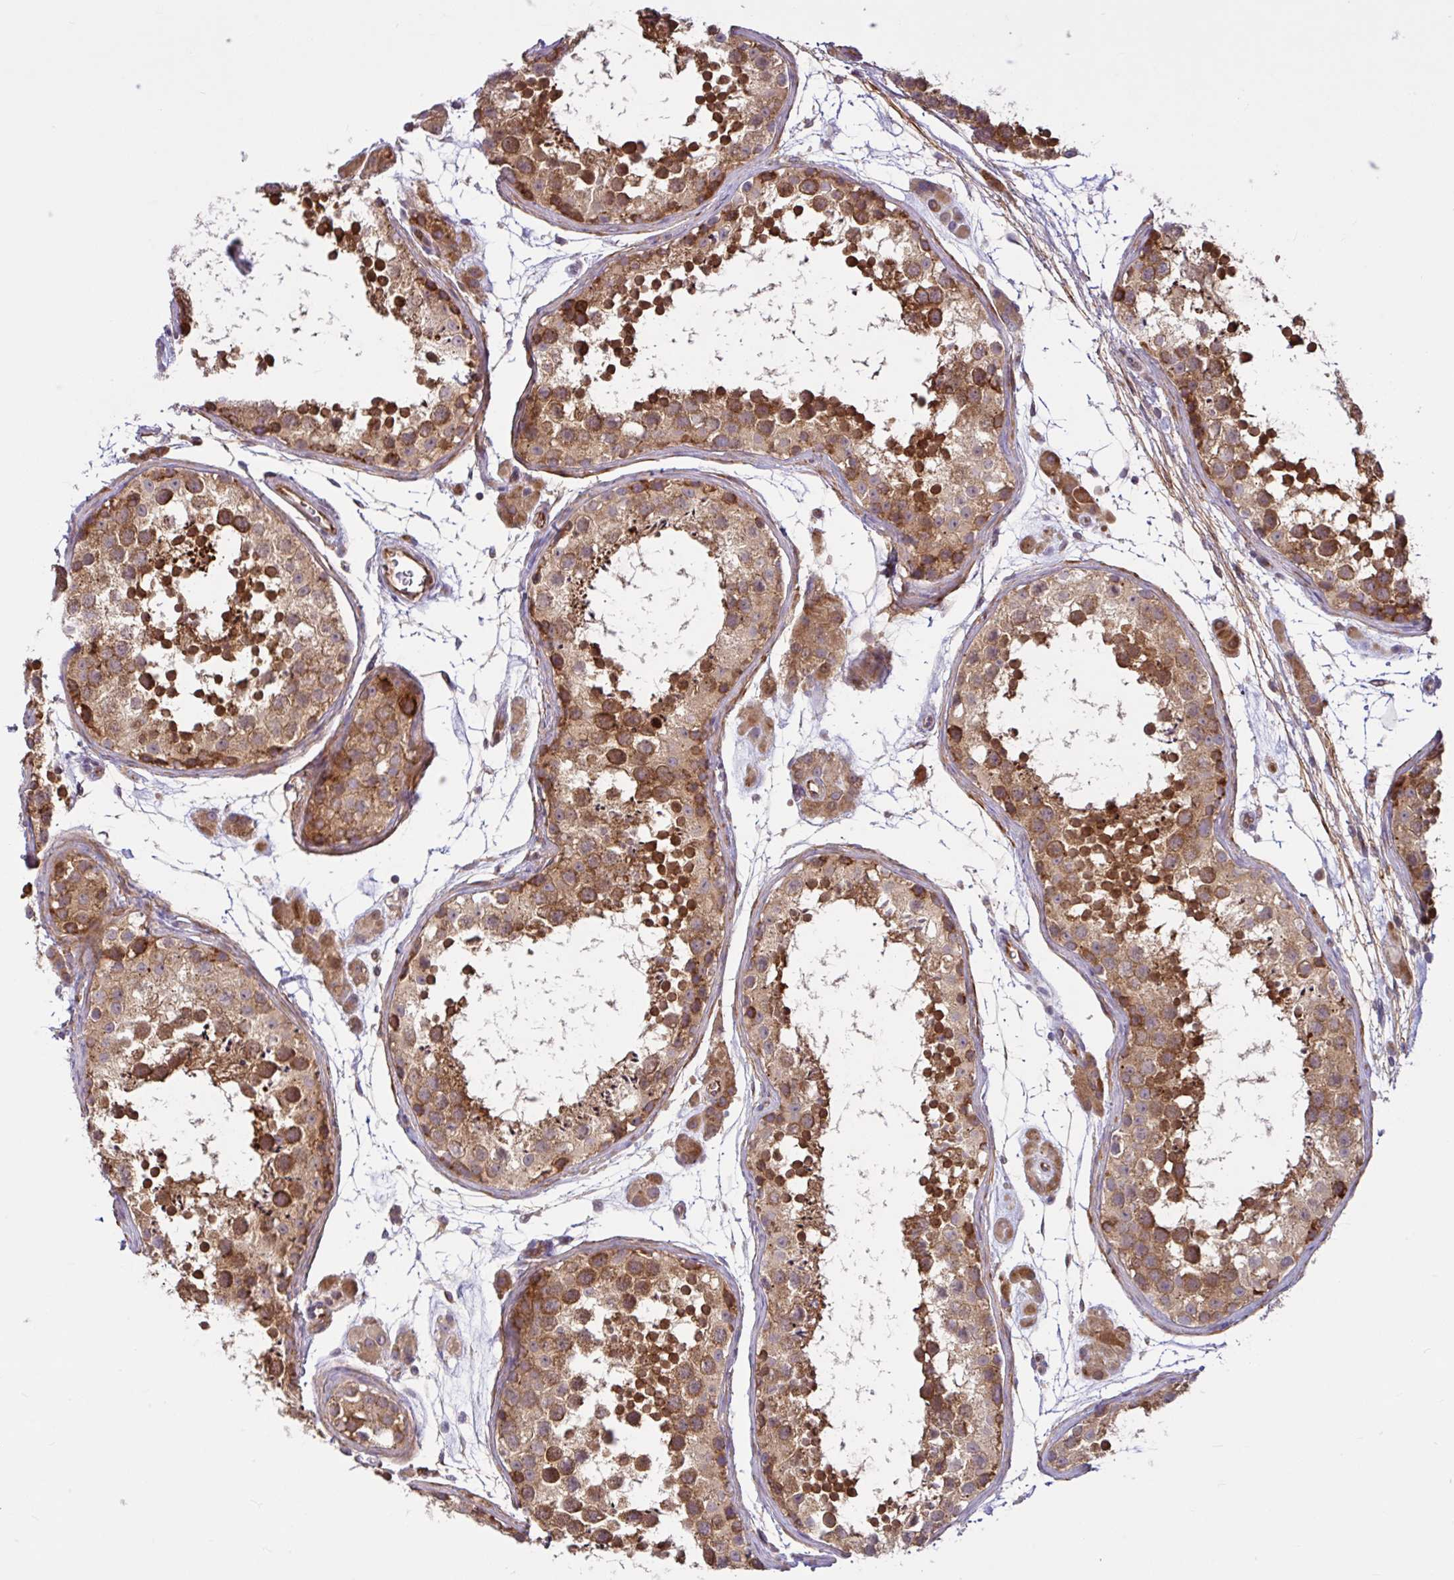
{"staining": {"intensity": "moderate", "quantity": ">75%", "location": "cytoplasmic/membranous"}, "tissue": "testis", "cell_type": "Cells in seminiferous ducts", "image_type": "normal", "snomed": [{"axis": "morphology", "description": "Normal tissue, NOS"}, {"axis": "topography", "description": "Testis"}], "caption": "Immunohistochemistry image of normal human testis stained for a protein (brown), which shows medium levels of moderate cytoplasmic/membranous staining in approximately >75% of cells in seminiferous ducts.", "gene": "NTPCR", "patient": {"sex": "male", "age": 41}}